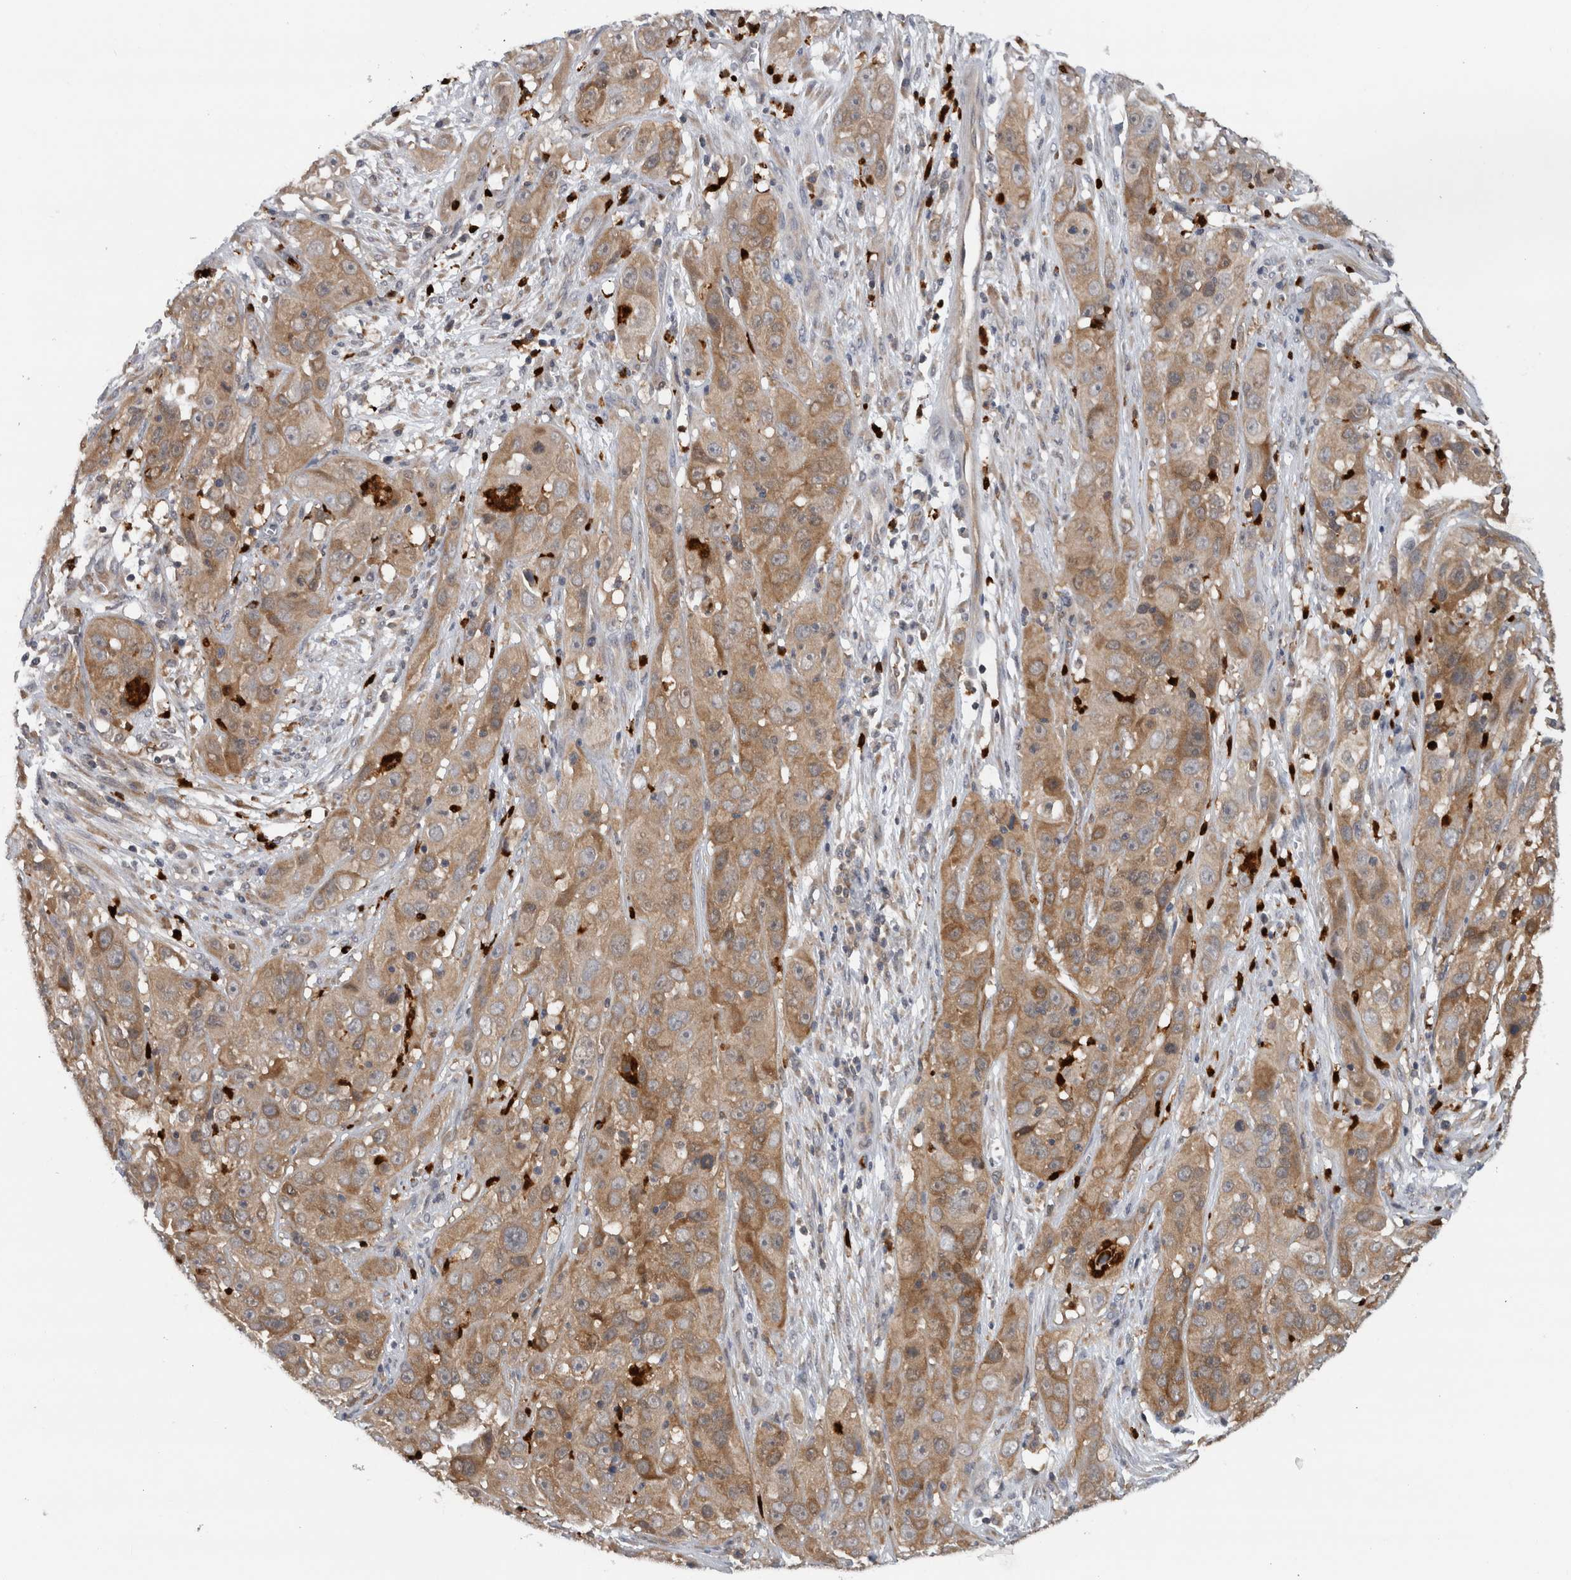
{"staining": {"intensity": "moderate", "quantity": ">75%", "location": "cytoplasmic/membranous"}, "tissue": "cervical cancer", "cell_type": "Tumor cells", "image_type": "cancer", "snomed": [{"axis": "morphology", "description": "Squamous cell carcinoma, NOS"}, {"axis": "topography", "description": "Cervix"}], "caption": "Cervical cancer was stained to show a protein in brown. There is medium levels of moderate cytoplasmic/membranous expression in about >75% of tumor cells. The staining was performed using DAB to visualize the protein expression in brown, while the nuclei were stained in blue with hematoxylin (Magnification: 20x).", "gene": "PDCD2", "patient": {"sex": "female", "age": 32}}